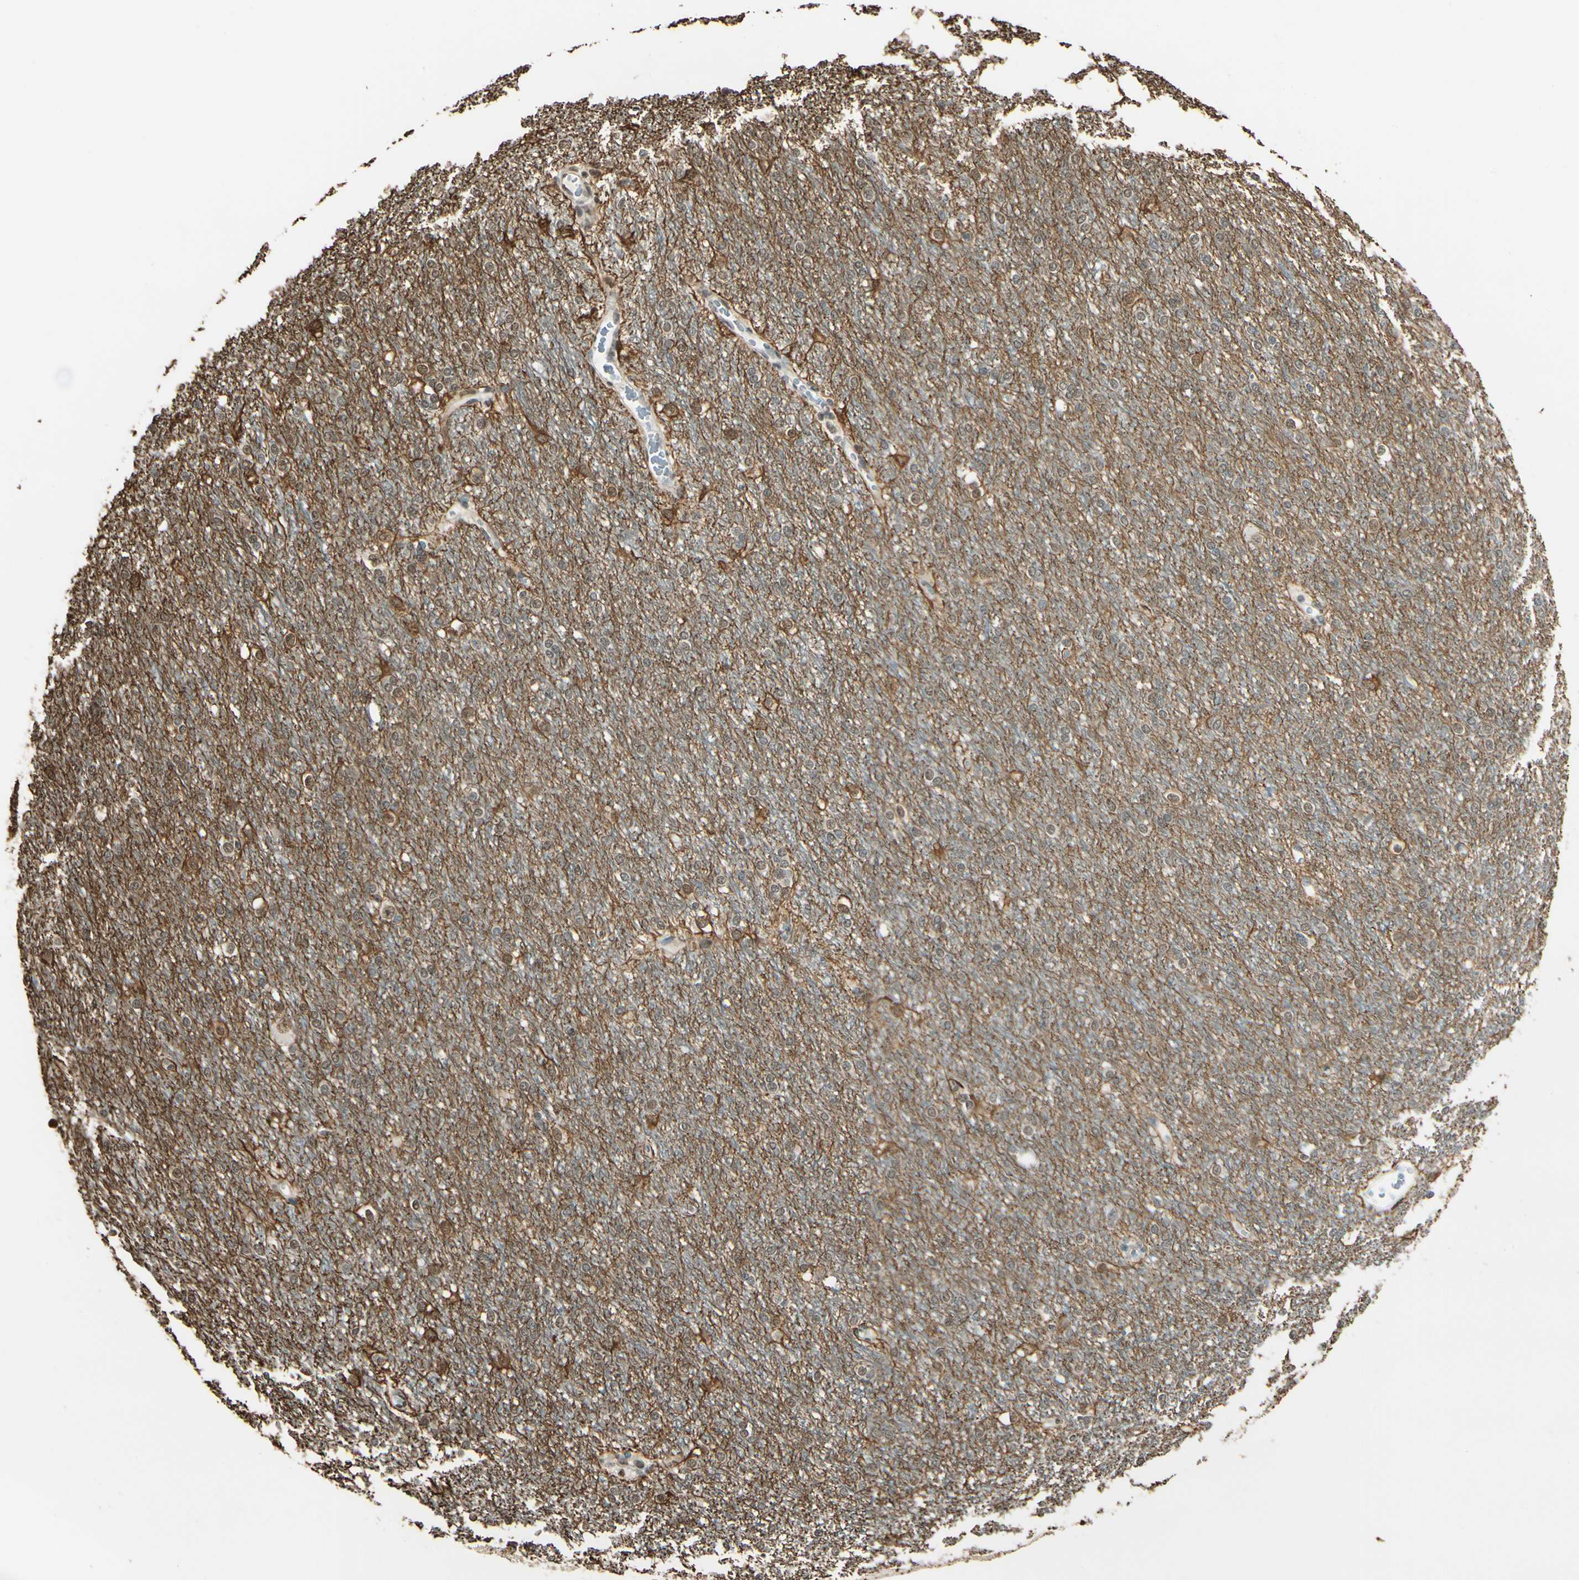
{"staining": {"intensity": "negative", "quantity": "none", "location": "none"}, "tissue": "cerebral cortex", "cell_type": "Endothelial cells", "image_type": "normal", "snomed": [{"axis": "morphology", "description": "Normal tissue, NOS"}, {"axis": "morphology", "description": "Inflammation, NOS"}, {"axis": "topography", "description": "Cerebral cortex"}], "caption": "Immunohistochemical staining of benign cerebral cortex exhibits no significant staining in endothelial cells. (Brightfield microscopy of DAB immunohistochemistry (IHC) at high magnification).", "gene": "FANCG", "patient": {"sex": "male", "age": 6}}